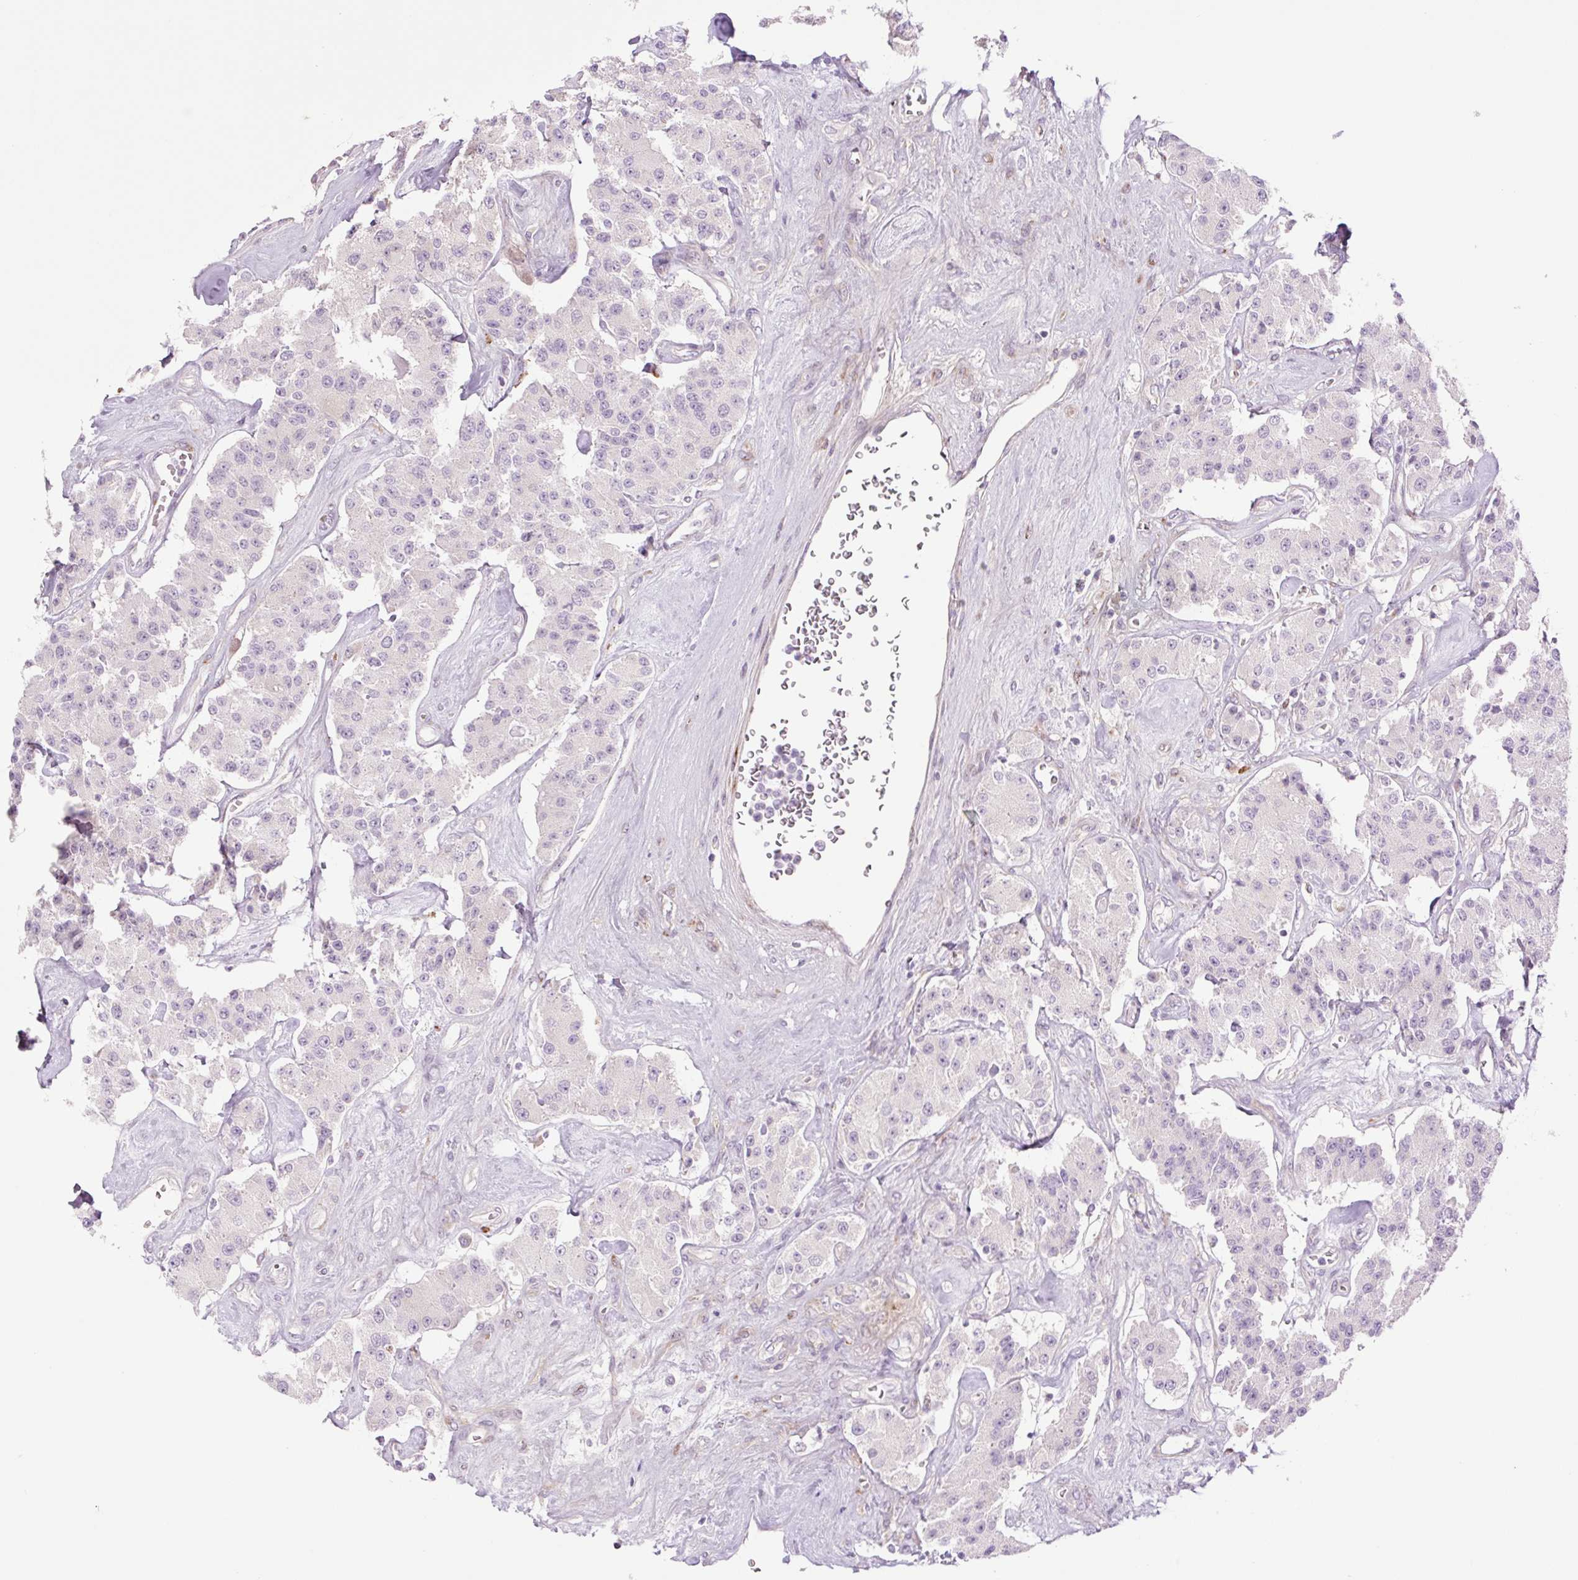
{"staining": {"intensity": "negative", "quantity": "none", "location": "none"}, "tissue": "carcinoid", "cell_type": "Tumor cells", "image_type": "cancer", "snomed": [{"axis": "morphology", "description": "Carcinoid, malignant, NOS"}, {"axis": "topography", "description": "Pancreas"}], "caption": "Tumor cells are negative for protein expression in human carcinoid (malignant).", "gene": "COL5A1", "patient": {"sex": "male", "age": 41}}